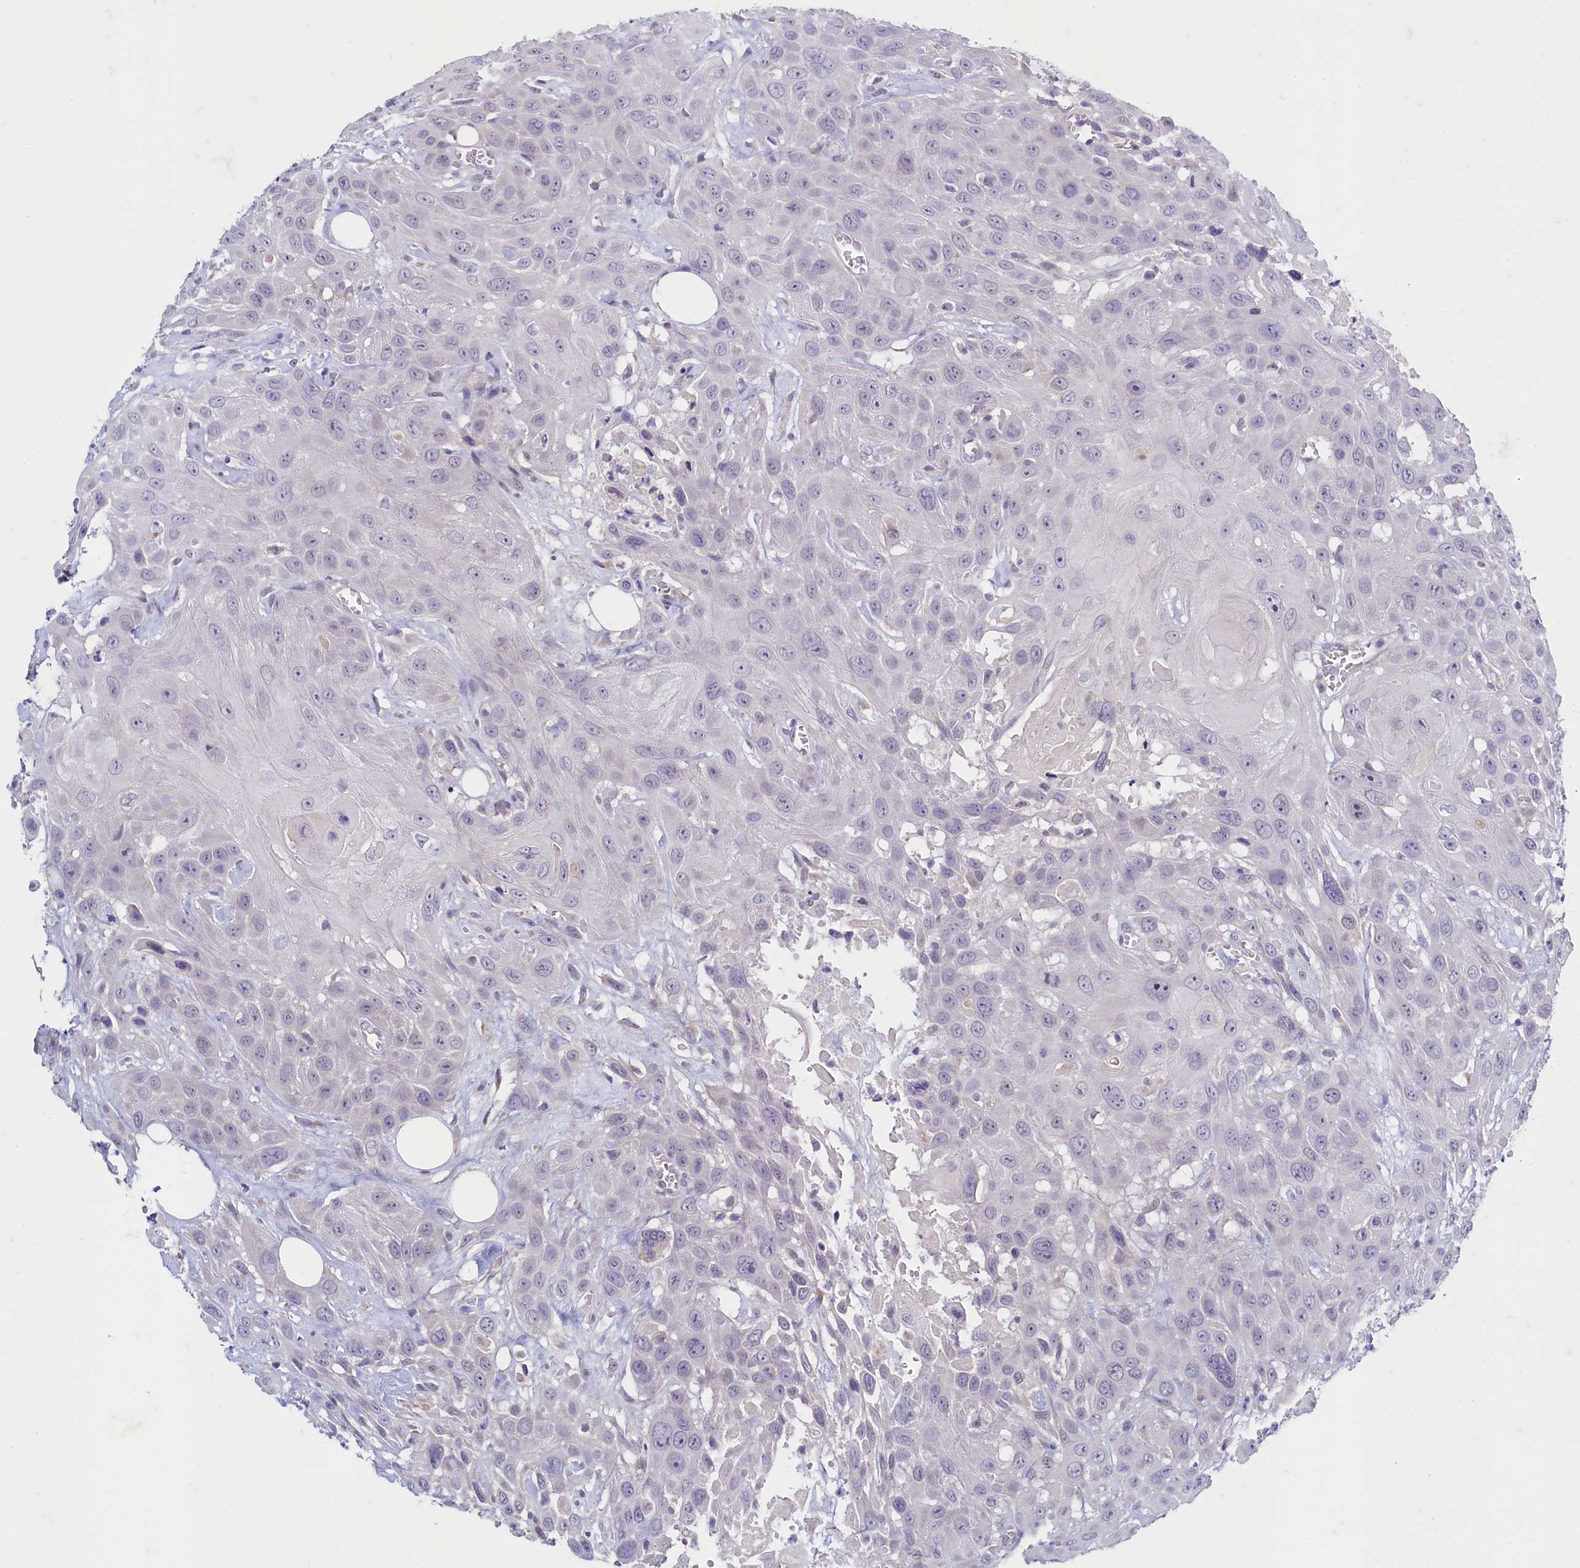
{"staining": {"intensity": "negative", "quantity": "none", "location": "none"}, "tissue": "head and neck cancer", "cell_type": "Tumor cells", "image_type": "cancer", "snomed": [{"axis": "morphology", "description": "Squamous cell carcinoma, NOS"}, {"axis": "topography", "description": "Head-Neck"}], "caption": "This is an IHC histopathology image of human head and neck cancer (squamous cell carcinoma). There is no positivity in tumor cells.", "gene": "MAP1LC3A", "patient": {"sex": "male", "age": 81}}